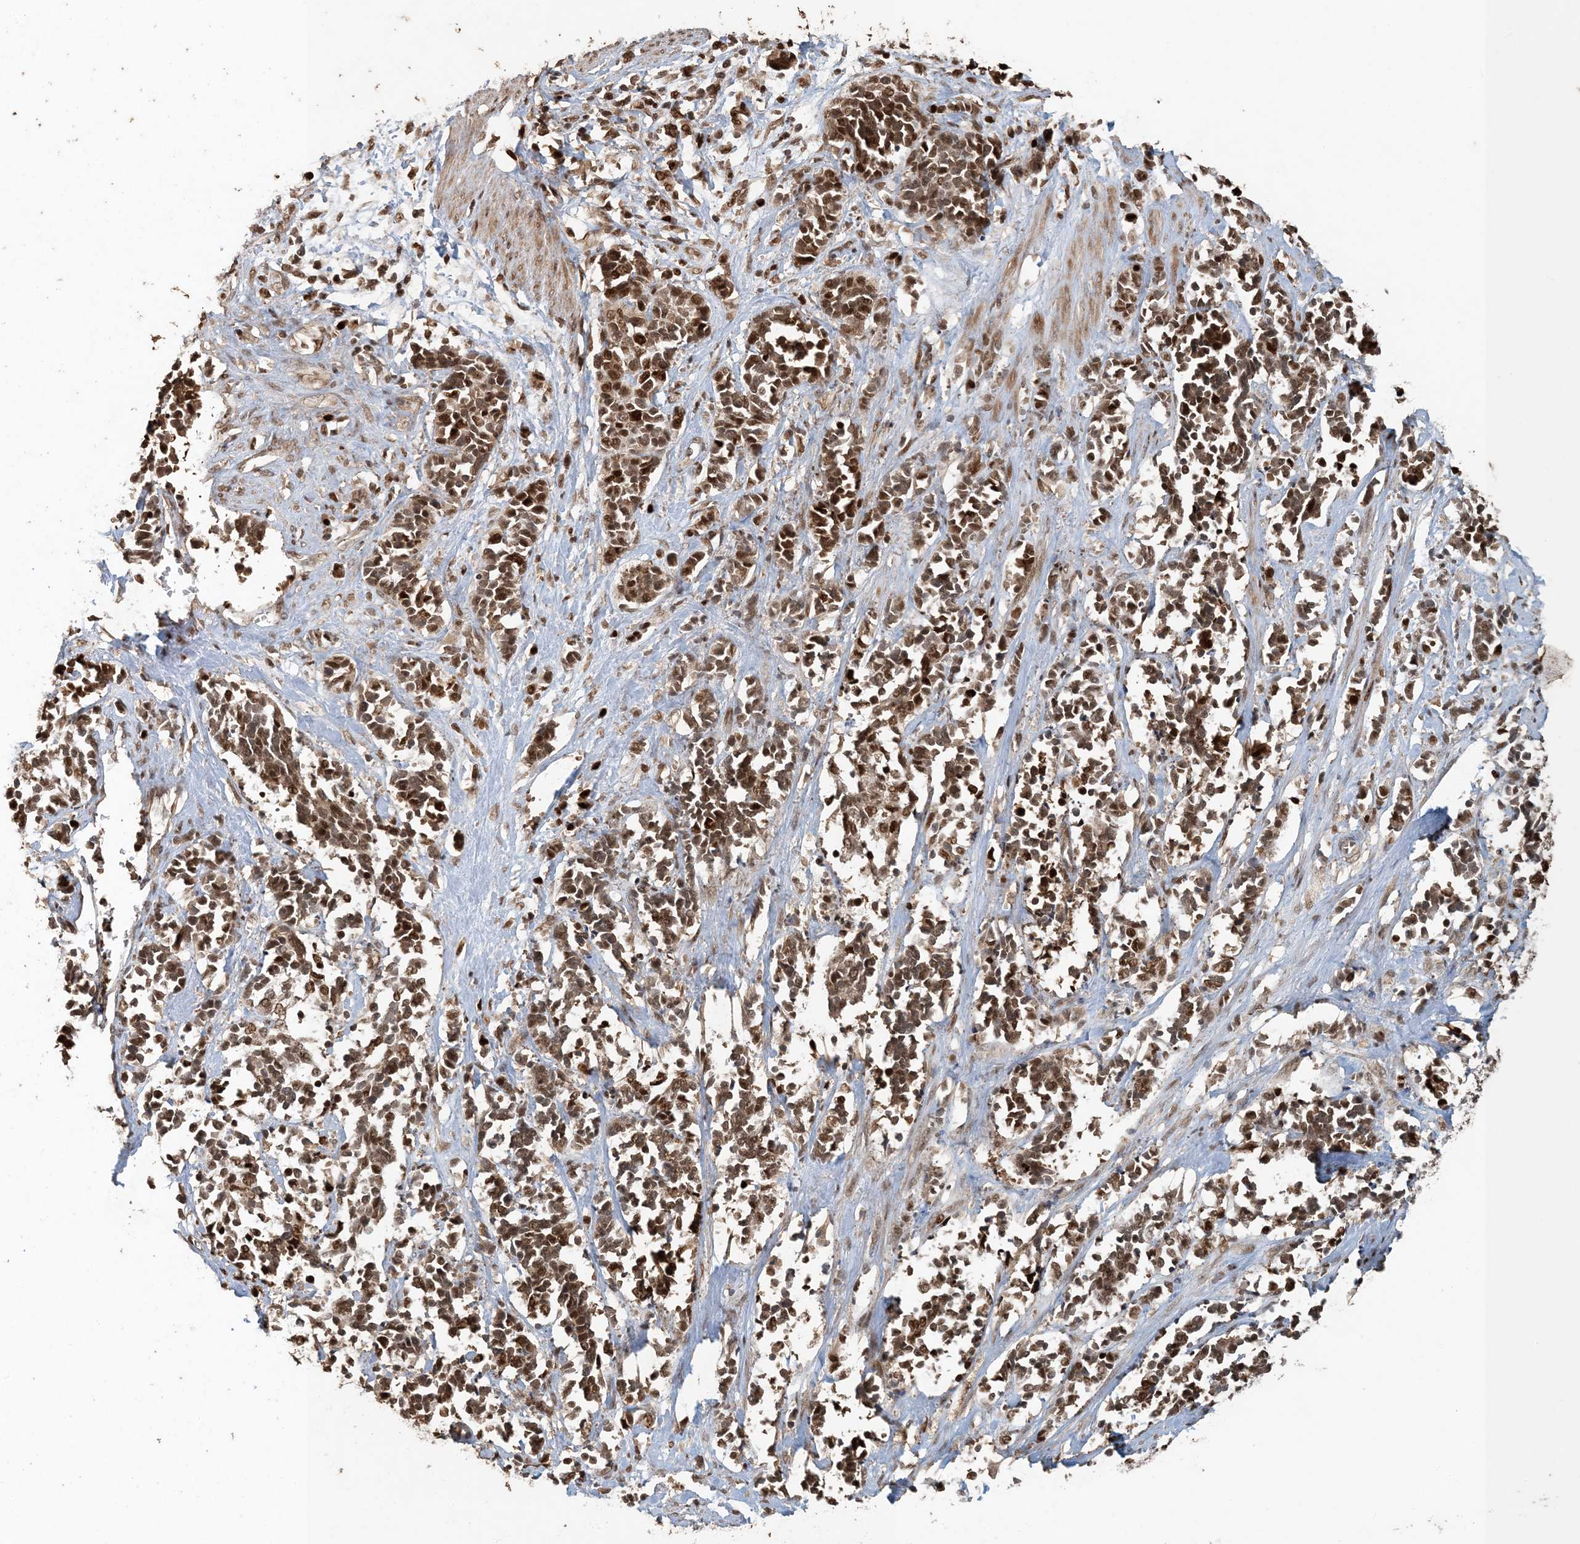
{"staining": {"intensity": "moderate", "quantity": ">75%", "location": "cytoplasmic/membranous,nuclear"}, "tissue": "cervical cancer", "cell_type": "Tumor cells", "image_type": "cancer", "snomed": [{"axis": "morphology", "description": "Squamous cell carcinoma, NOS"}, {"axis": "topography", "description": "Cervix"}], "caption": "The histopathology image displays staining of cervical squamous cell carcinoma, revealing moderate cytoplasmic/membranous and nuclear protein expression (brown color) within tumor cells.", "gene": "ATP13A2", "patient": {"sex": "female", "age": 35}}